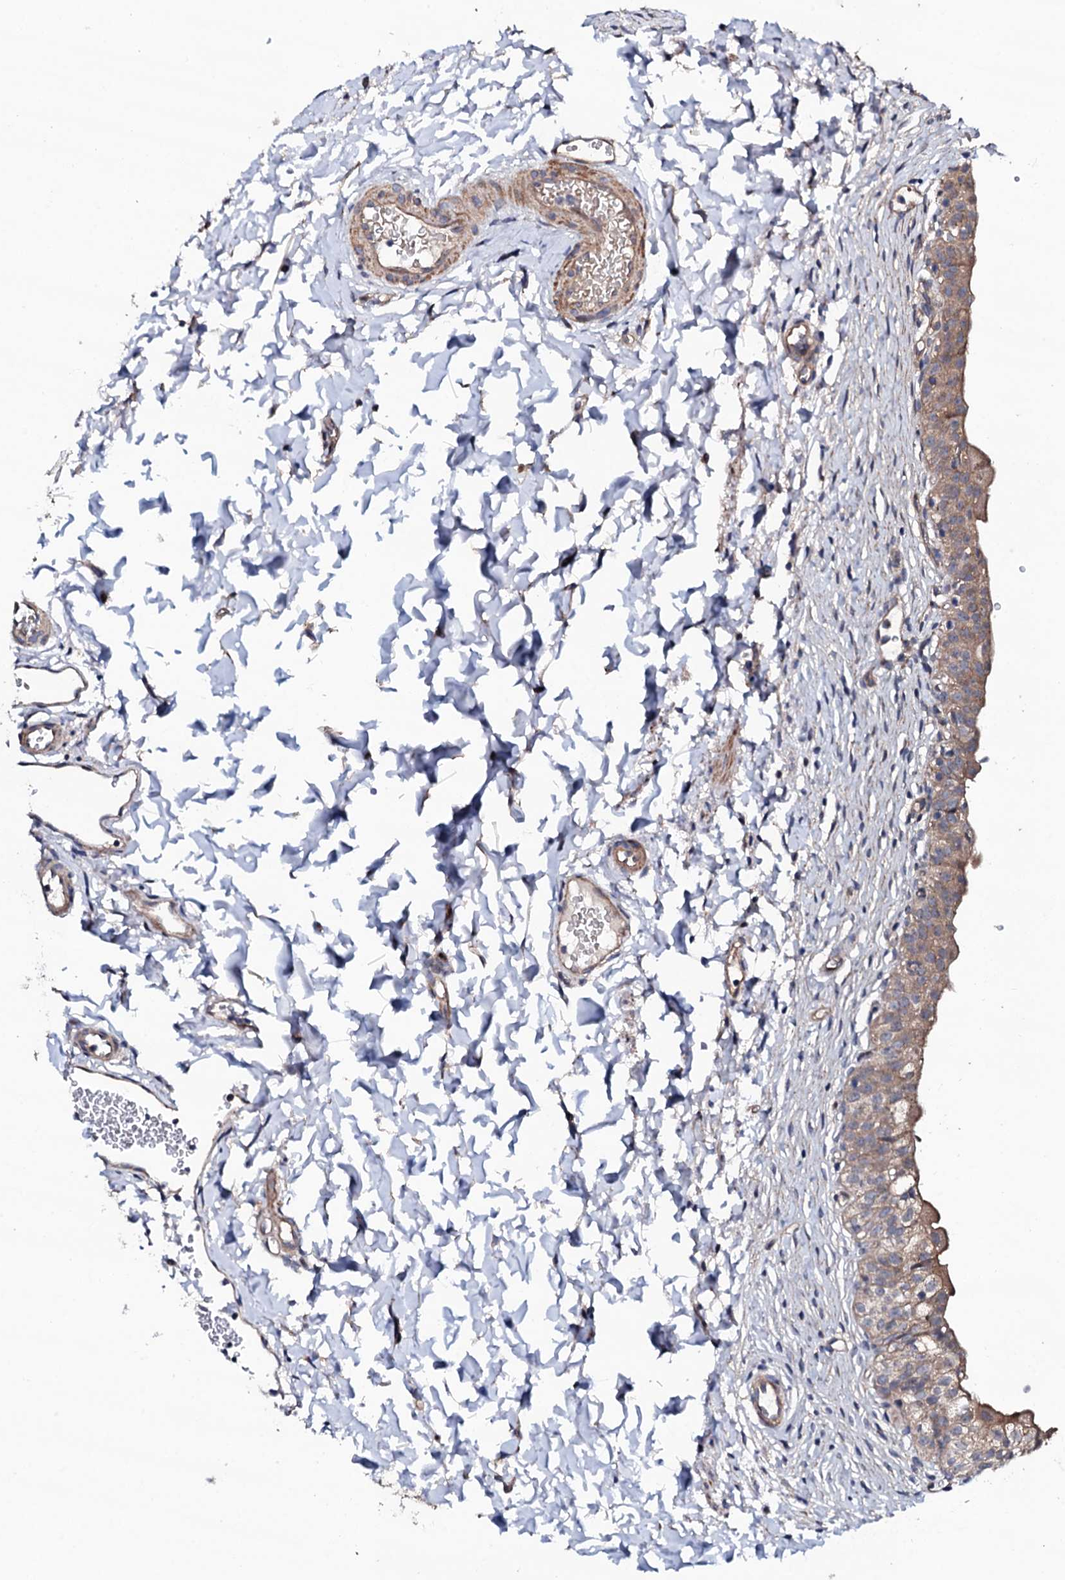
{"staining": {"intensity": "weak", "quantity": ">75%", "location": "cytoplasmic/membranous"}, "tissue": "urinary bladder", "cell_type": "Urothelial cells", "image_type": "normal", "snomed": [{"axis": "morphology", "description": "Normal tissue, NOS"}, {"axis": "topography", "description": "Urinary bladder"}], "caption": "About >75% of urothelial cells in normal human urinary bladder reveal weak cytoplasmic/membranous protein expression as visualized by brown immunohistochemical staining.", "gene": "CIAO2A", "patient": {"sex": "male", "age": 55}}